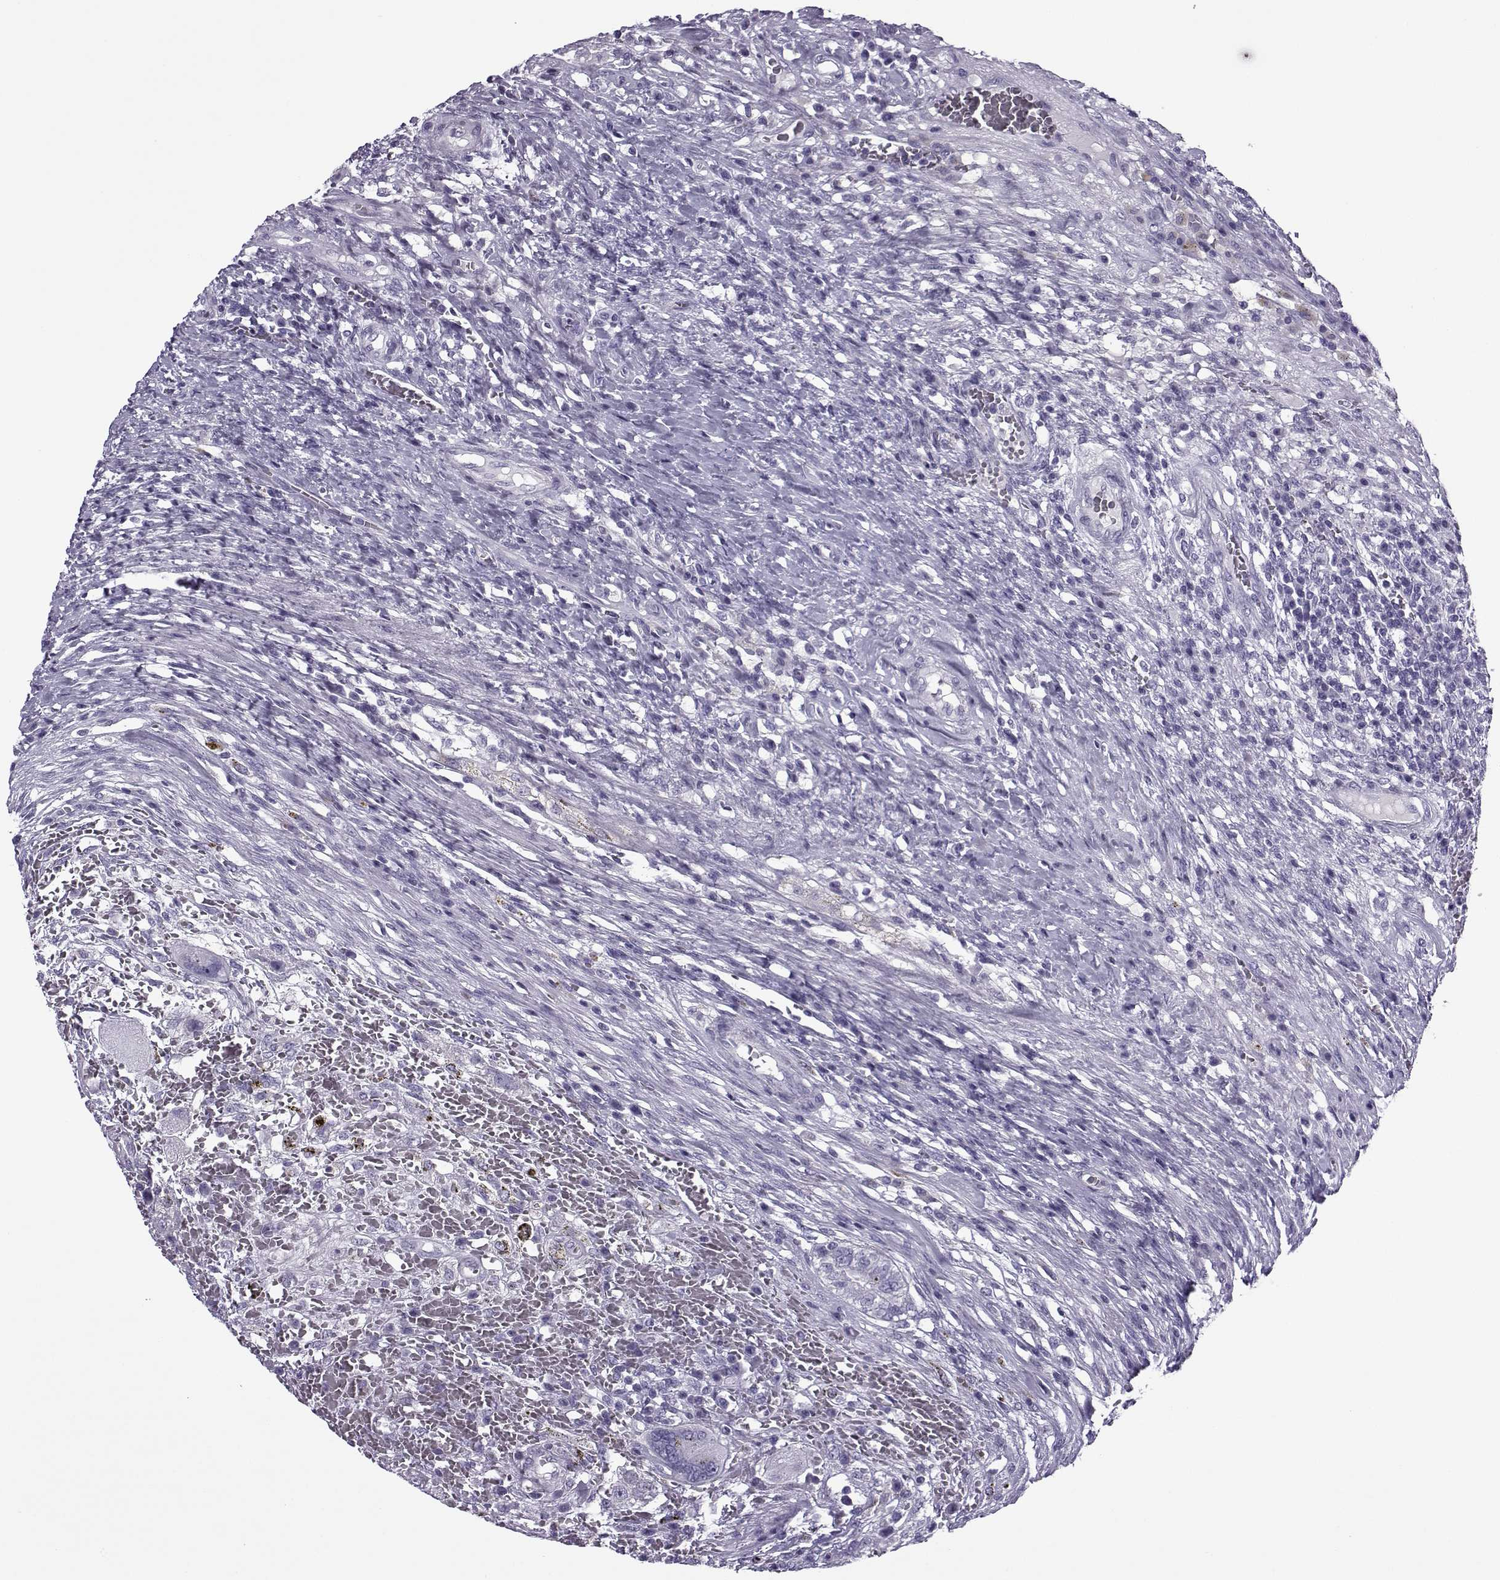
{"staining": {"intensity": "negative", "quantity": "none", "location": "none"}, "tissue": "testis cancer", "cell_type": "Tumor cells", "image_type": "cancer", "snomed": [{"axis": "morphology", "description": "Carcinoma, Embryonal, NOS"}, {"axis": "topography", "description": "Testis"}], "caption": "An image of testis cancer (embryonal carcinoma) stained for a protein reveals no brown staining in tumor cells.", "gene": "OIP5", "patient": {"sex": "male", "age": 26}}